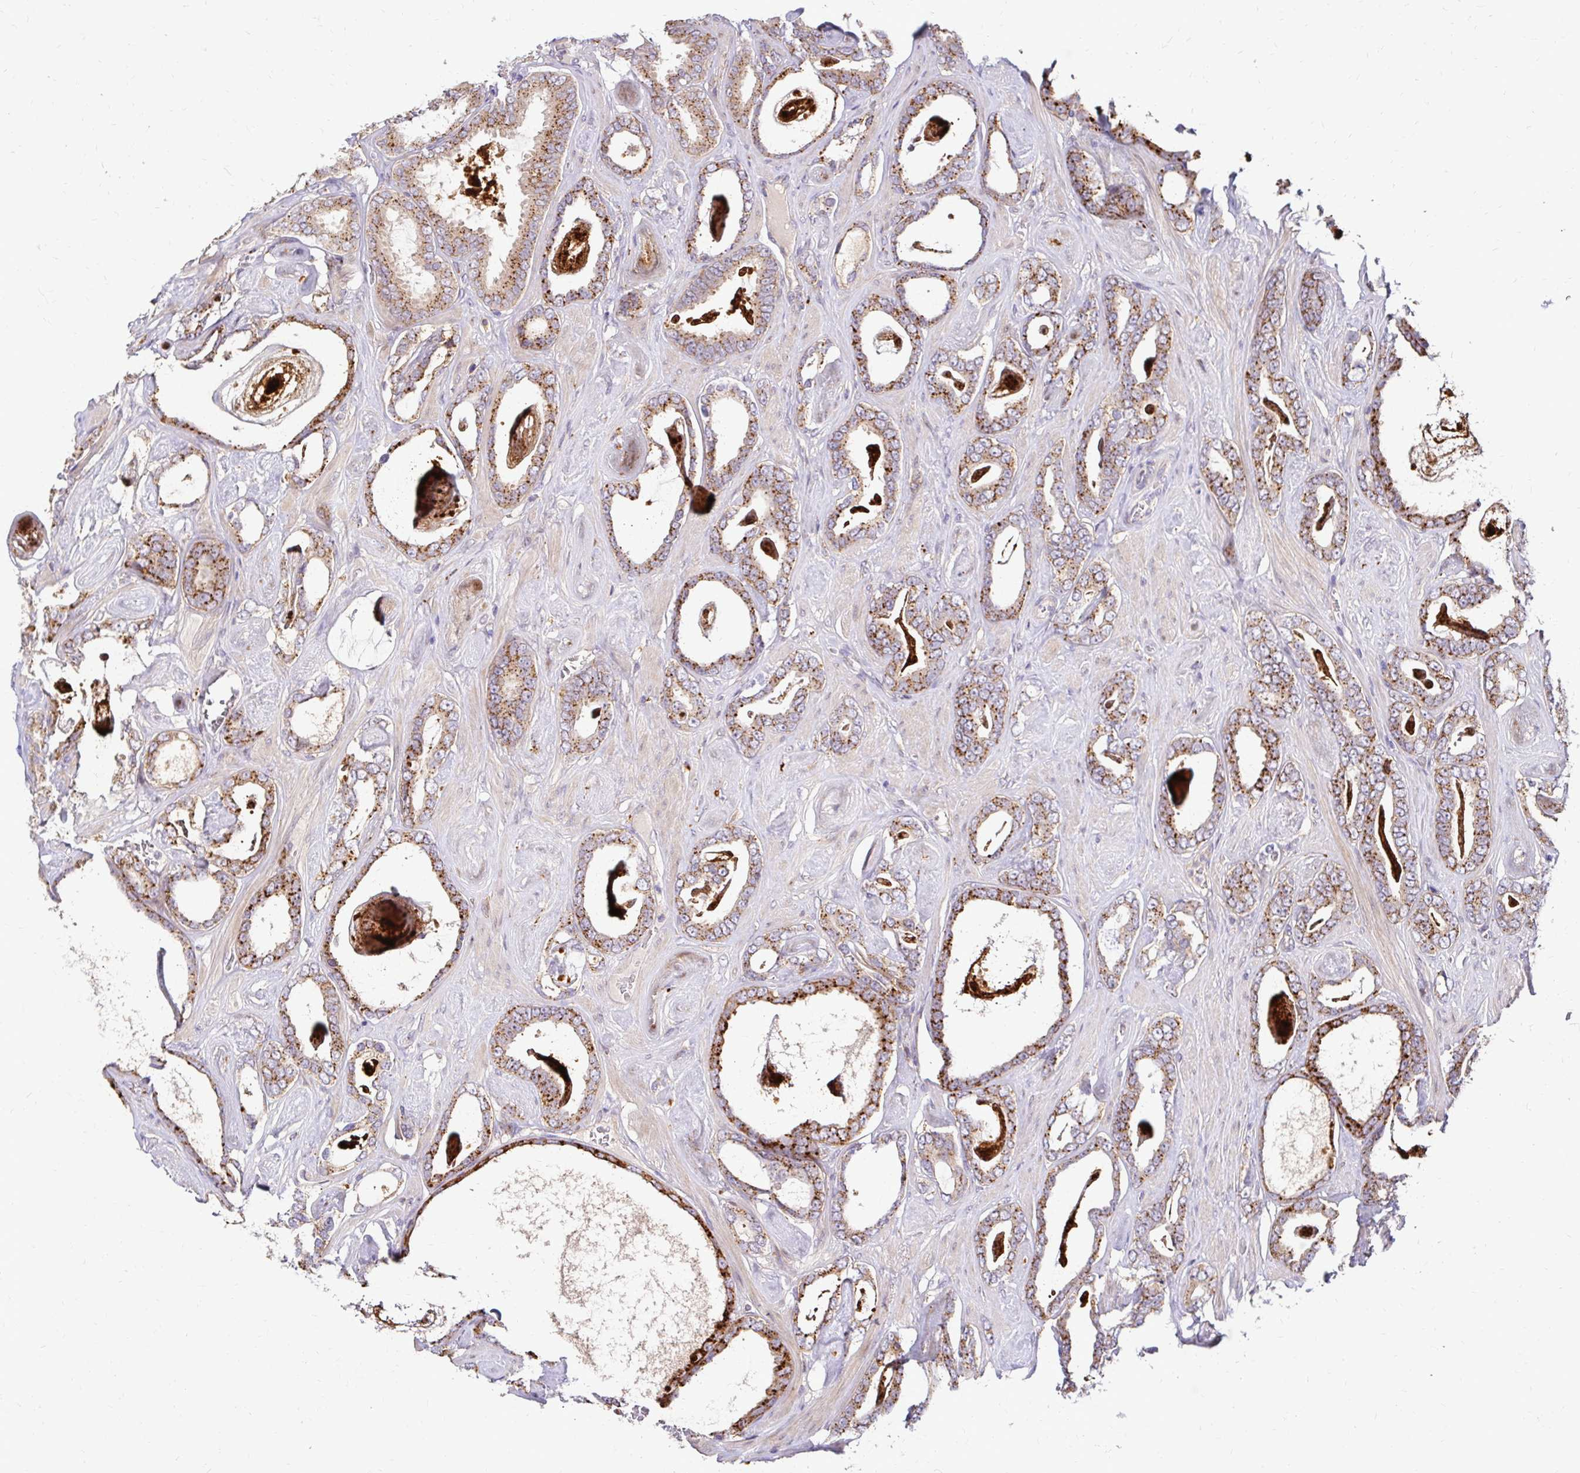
{"staining": {"intensity": "moderate", "quantity": ">75%", "location": "cytoplasmic/membranous"}, "tissue": "prostate cancer", "cell_type": "Tumor cells", "image_type": "cancer", "snomed": [{"axis": "morphology", "description": "Adenocarcinoma, High grade"}, {"axis": "topography", "description": "Prostate"}], "caption": "Immunohistochemistry (IHC) of prostate cancer demonstrates medium levels of moderate cytoplasmic/membranous staining in about >75% of tumor cells.", "gene": "IDUA", "patient": {"sex": "male", "age": 63}}